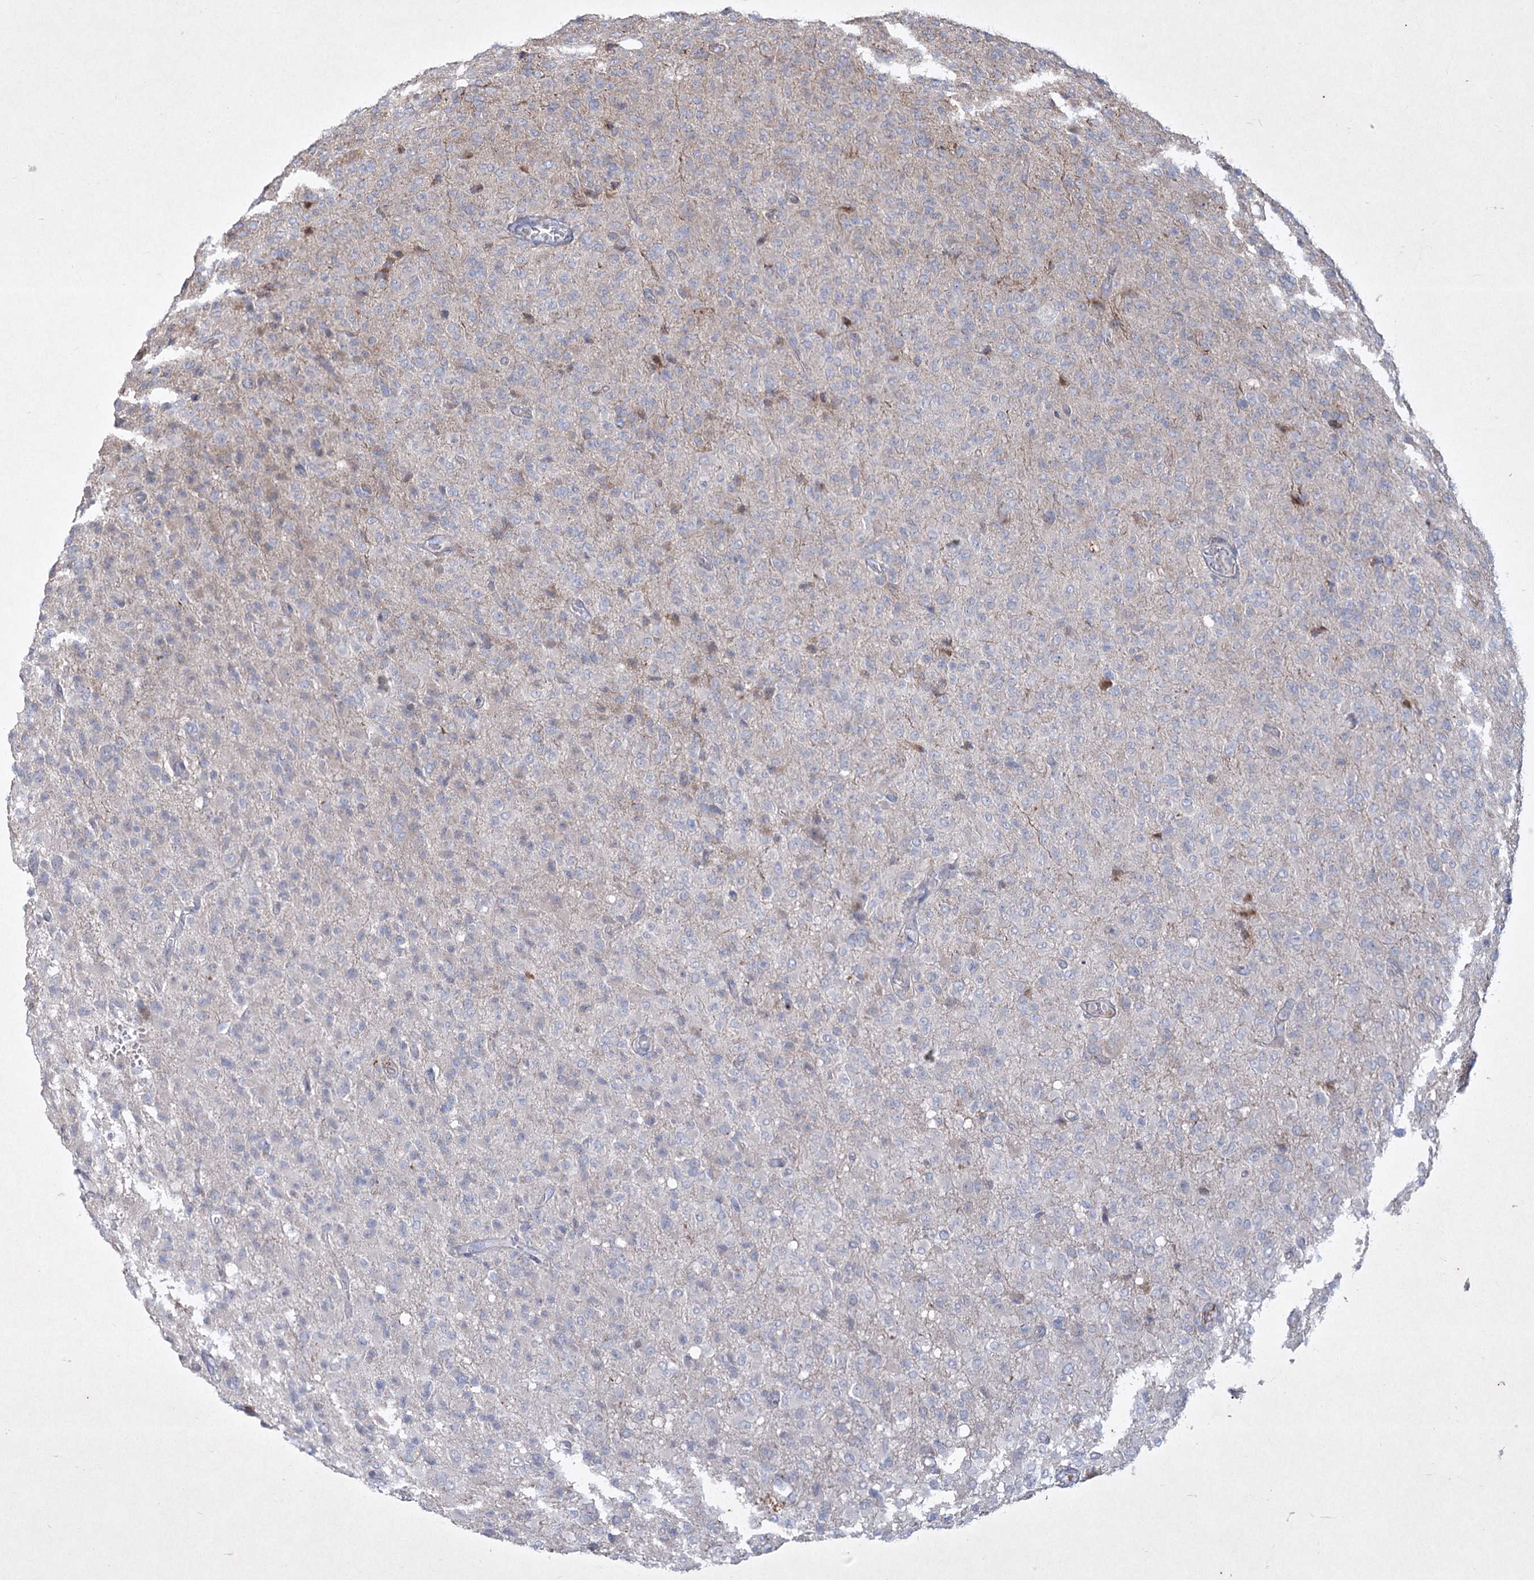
{"staining": {"intensity": "negative", "quantity": "none", "location": "none"}, "tissue": "glioma", "cell_type": "Tumor cells", "image_type": "cancer", "snomed": [{"axis": "morphology", "description": "Glioma, malignant, High grade"}, {"axis": "topography", "description": "Brain"}], "caption": "Immunohistochemical staining of human malignant high-grade glioma shows no significant staining in tumor cells.", "gene": "PLA2G12A", "patient": {"sex": "female", "age": 57}}